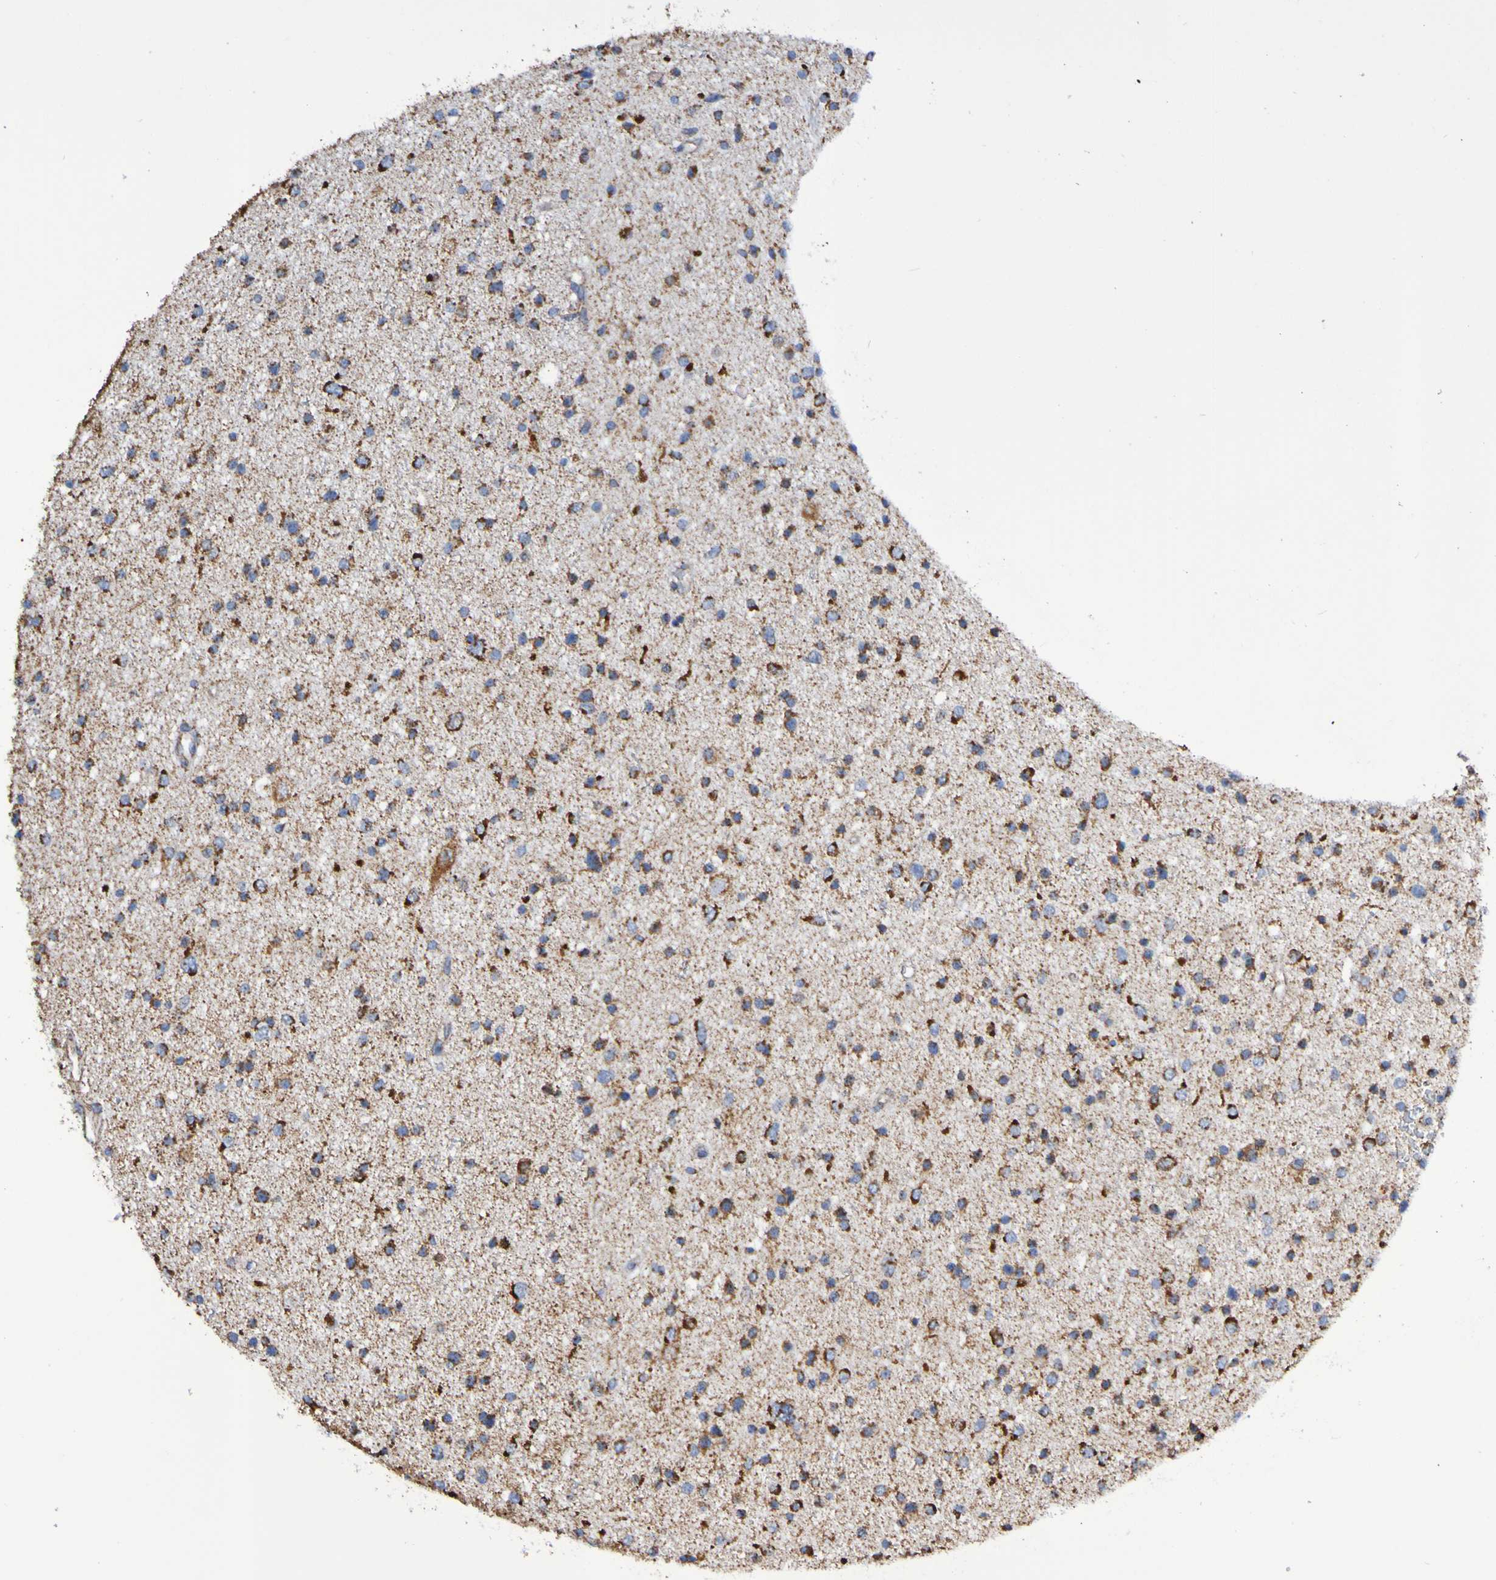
{"staining": {"intensity": "strong", "quantity": "25%-75%", "location": "cytoplasmic/membranous"}, "tissue": "glioma", "cell_type": "Tumor cells", "image_type": "cancer", "snomed": [{"axis": "morphology", "description": "Glioma, malignant, Low grade"}, {"axis": "topography", "description": "Brain"}], "caption": "Low-grade glioma (malignant) stained with immunohistochemistry exhibits strong cytoplasmic/membranous expression in about 25%-75% of tumor cells.", "gene": "IL18R1", "patient": {"sex": "female", "age": 37}}